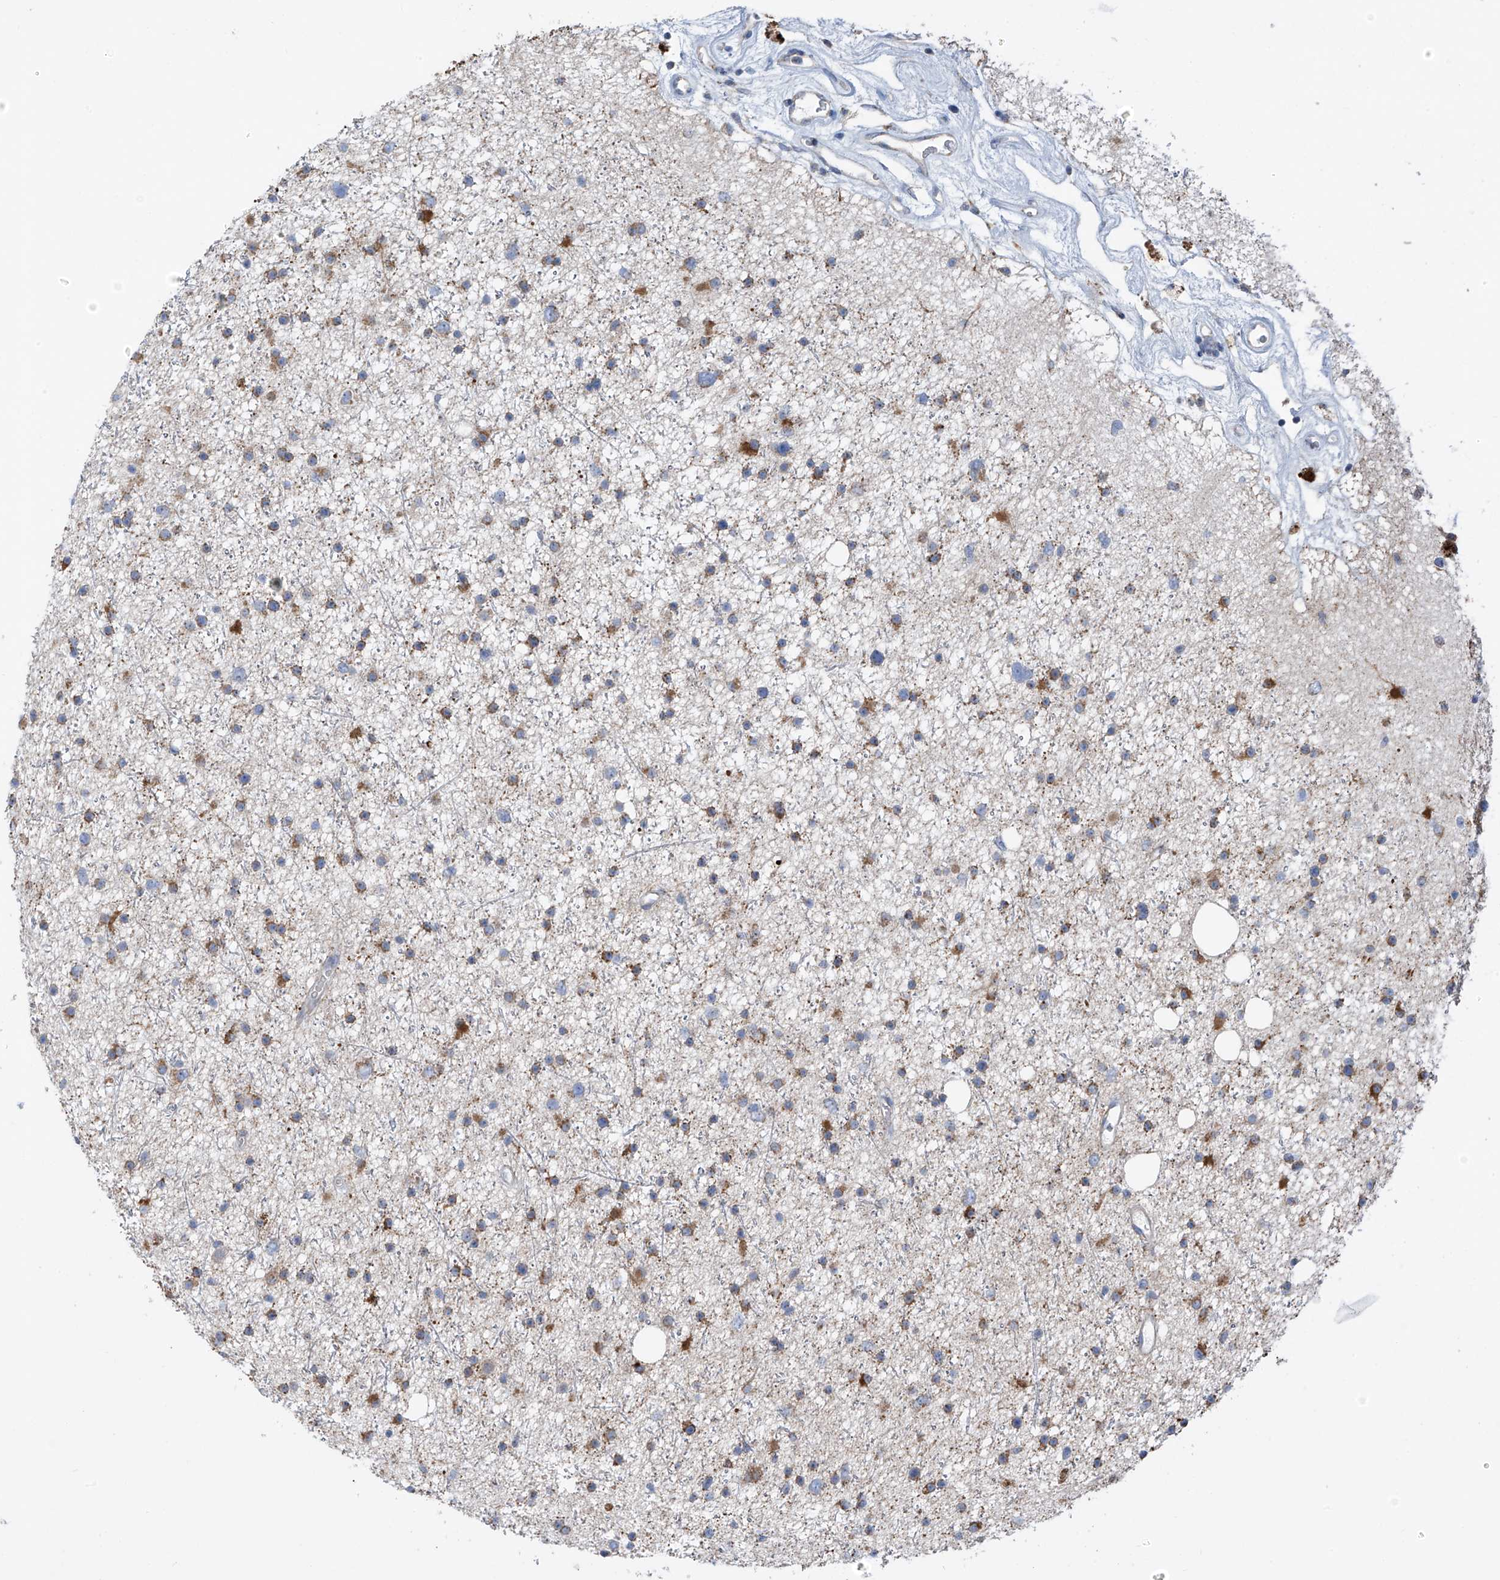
{"staining": {"intensity": "moderate", "quantity": ">75%", "location": "cytoplasmic/membranous"}, "tissue": "glioma", "cell_type": "Tumor cells", "image_type": "cancer", "snomed": [{"axis": "morphology", "description": "Glioma, malignant, Low grade"}, {"axis": "topography", "description": "Cerebral cortex"}], "caption": "Protein staining demonstrates moderate cytoplasmic/membranous staining in approximately >75% of tumor cells in malignant low-grade glioma.", "gene": "EOMES", "patient": {"sex": "female", "age": 39}}